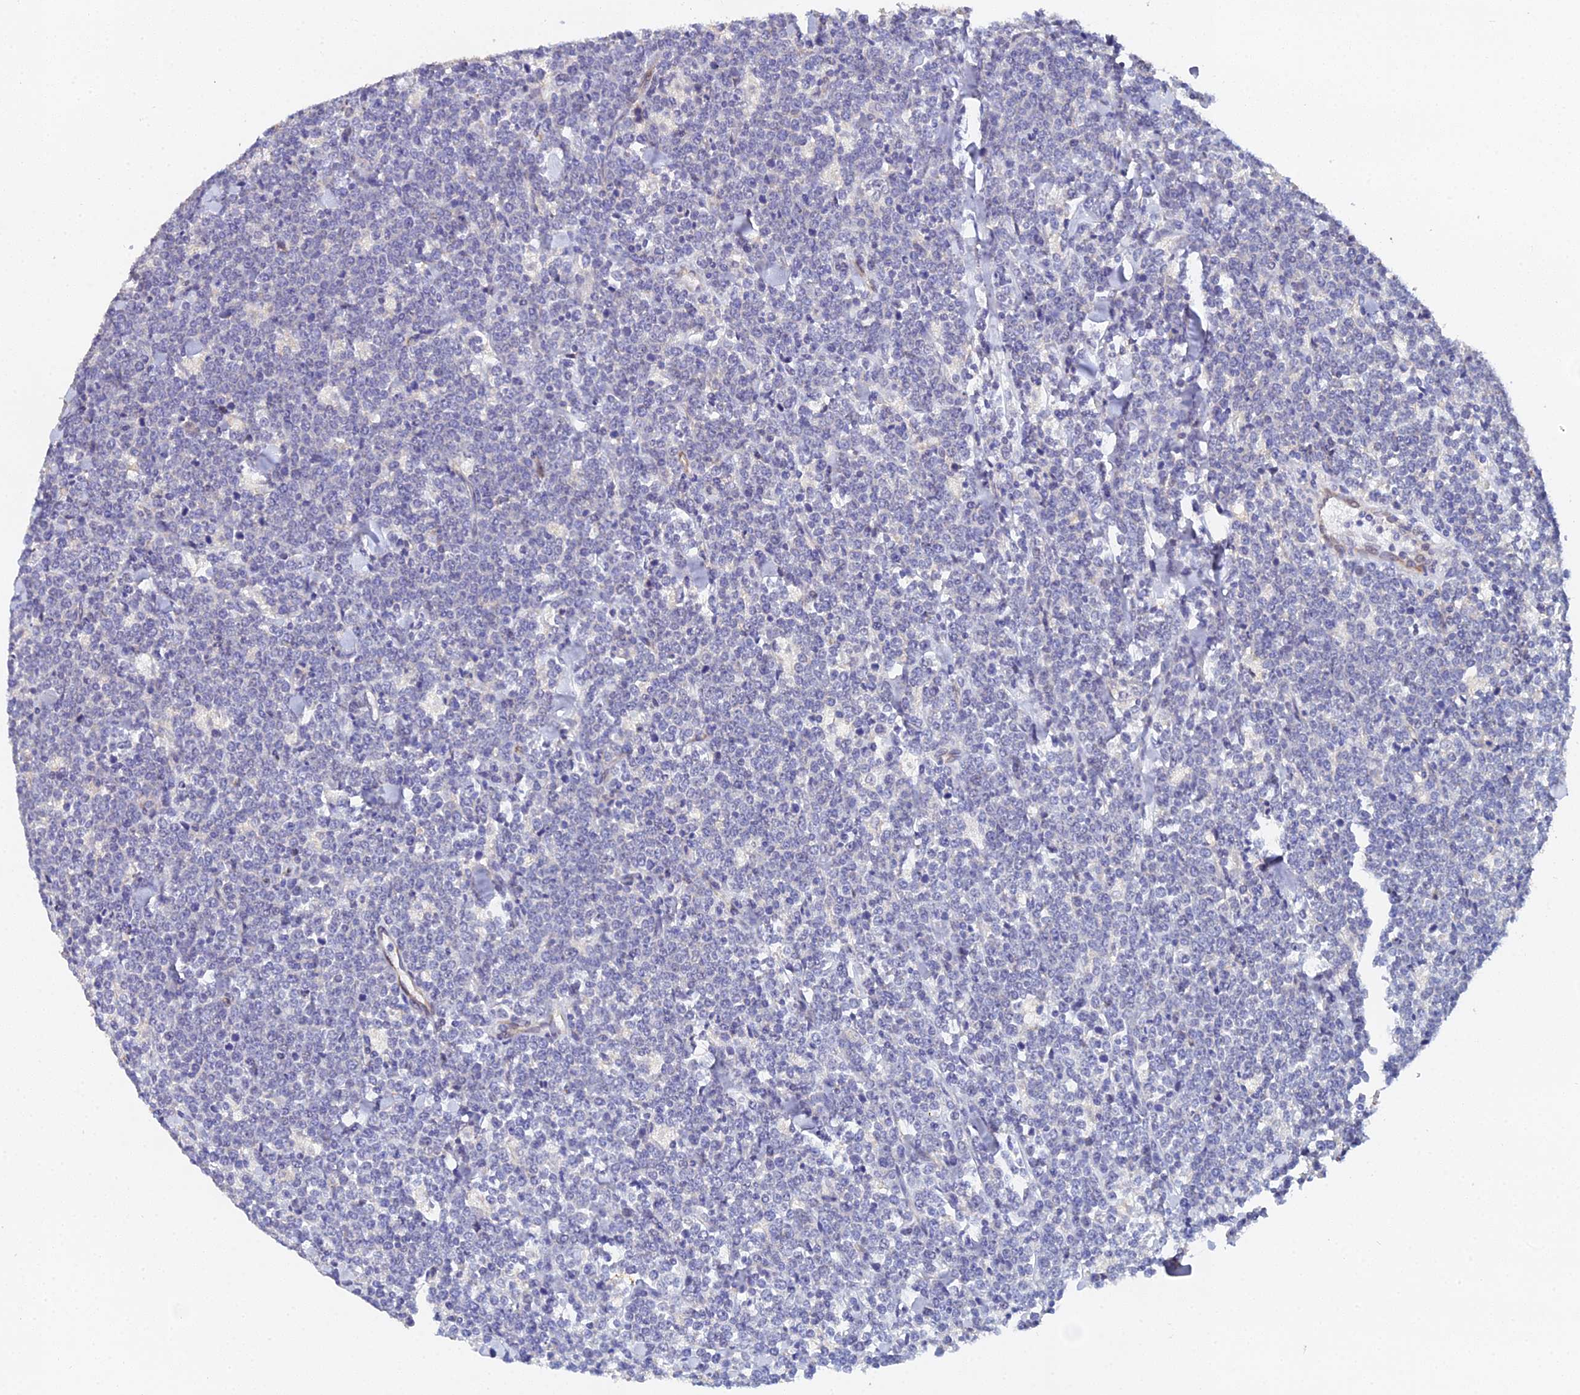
{"staining": {"intensity": "negative", "quantity": "none", "location": "none"}, "tissue": "lymphoma", "cell_type": "Tumor cells", "image_type": "cancer", "snomed": [{"axis": "morphology", "description": "Malignant lymphoma, non-Hodgkin's type, High grade"}, {"axis": "topography", "description": "Small intestine"}], "caption": "Malignant lymphoma, non-Hodgkin's type (high-grade) stained for a protein using IHC displays no positivity tumor cells.", "gene": "ENSG00000268674", "patient": {"sex": "male", "age": 8}}